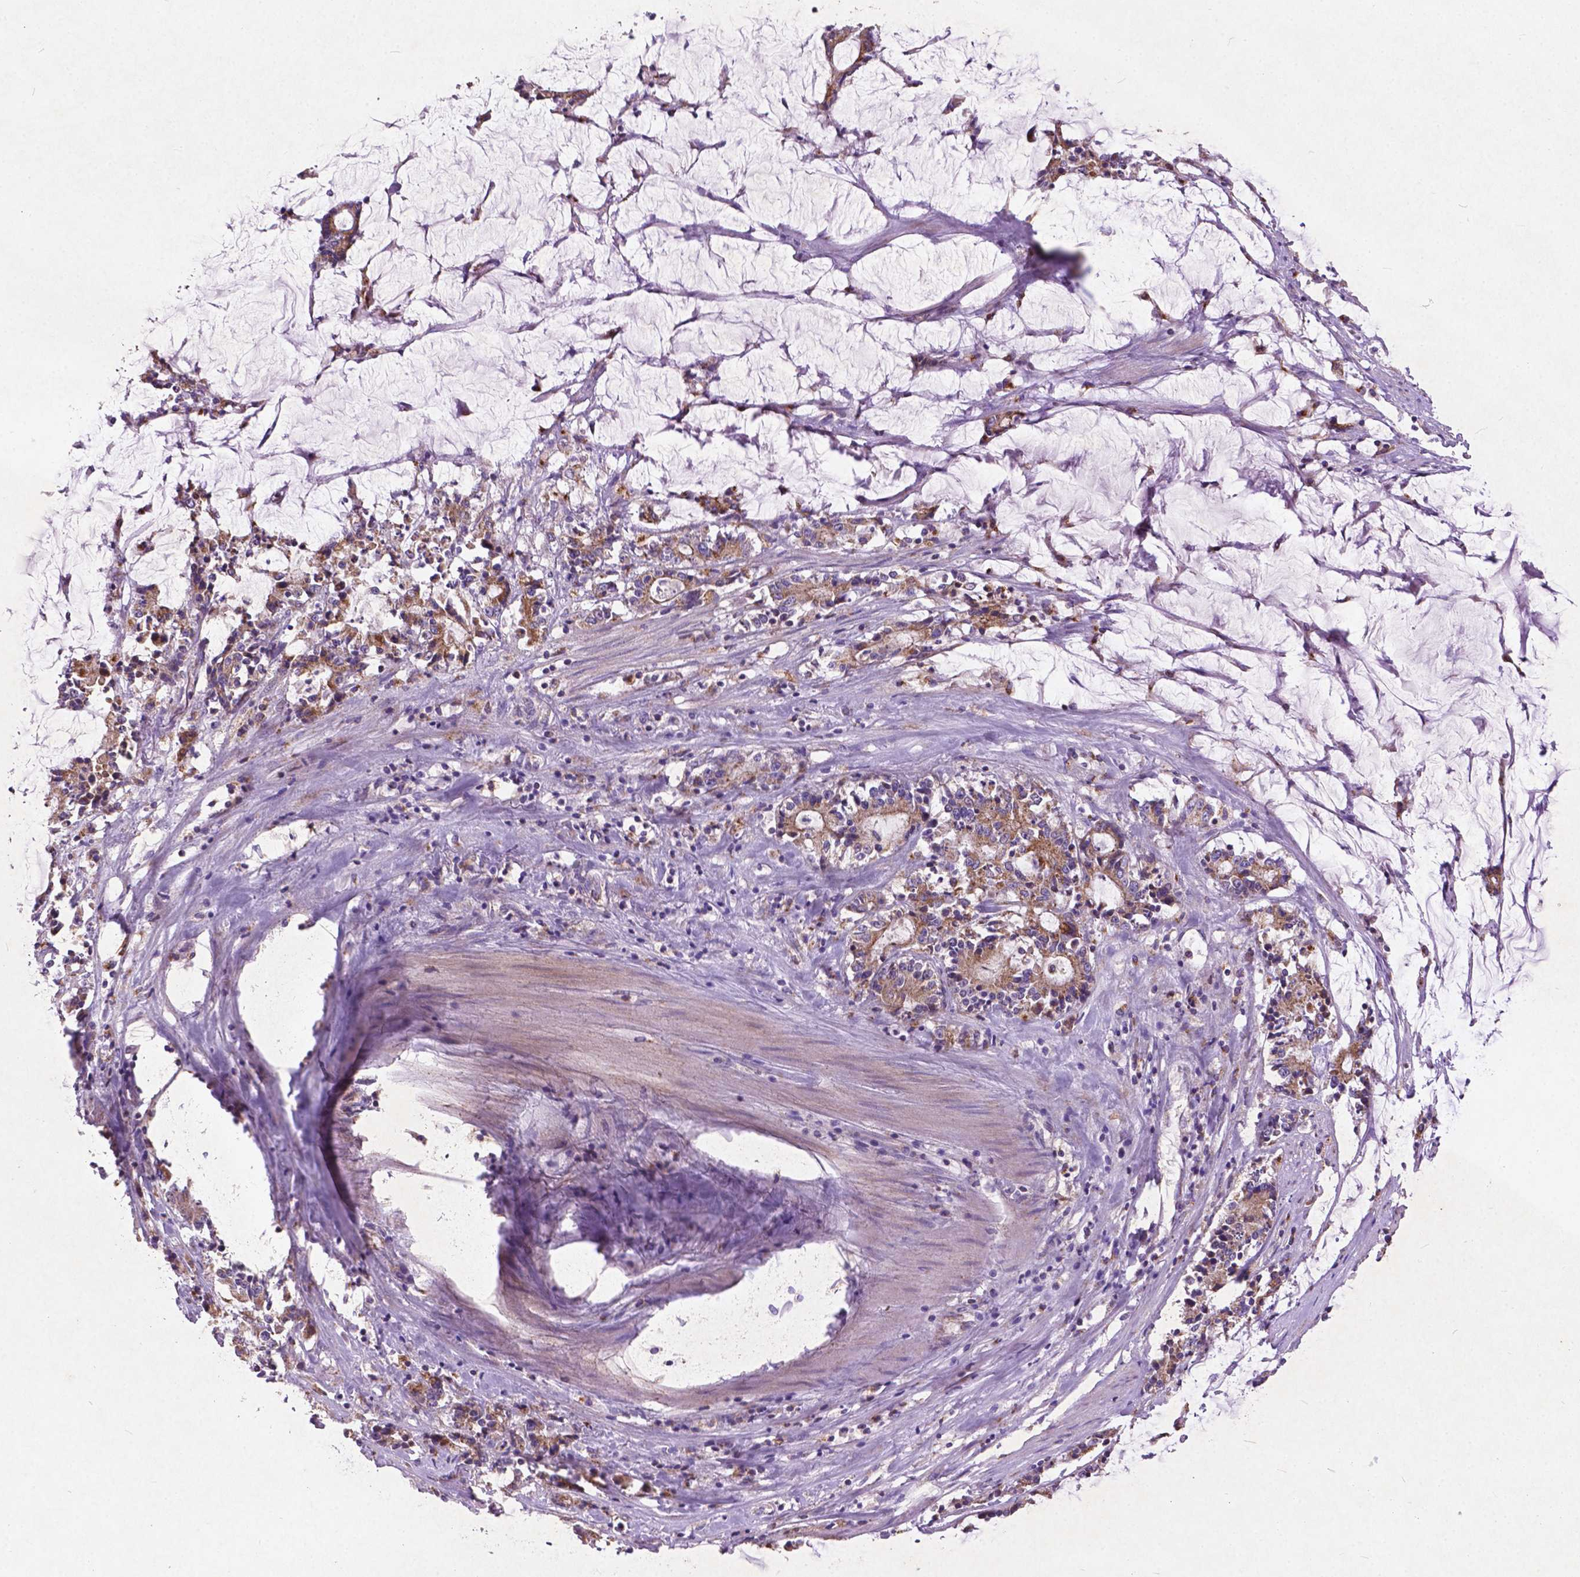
{"staining": {"intensity": "weak", "quantity": ">75%", "location": "cytoplasmic/membranous"}, "tissue": "stomach cancer", "cell_type": "Tumor cells", "image_type": "cancer", "snomed": [{"axis": "morphology", "description": "Adenocarcinoma, NOS"}, {"axis": "topography", "description": "Stomach, upper"}], "caption": "The immunohistochemical stain highlights weak cytoplasmic/membranous positivity in tumor cells of stomach cancer (adenocarcinoma) tissue.", "gene": "ATG4D", "patient": {"sex": "male", "age": 68}}